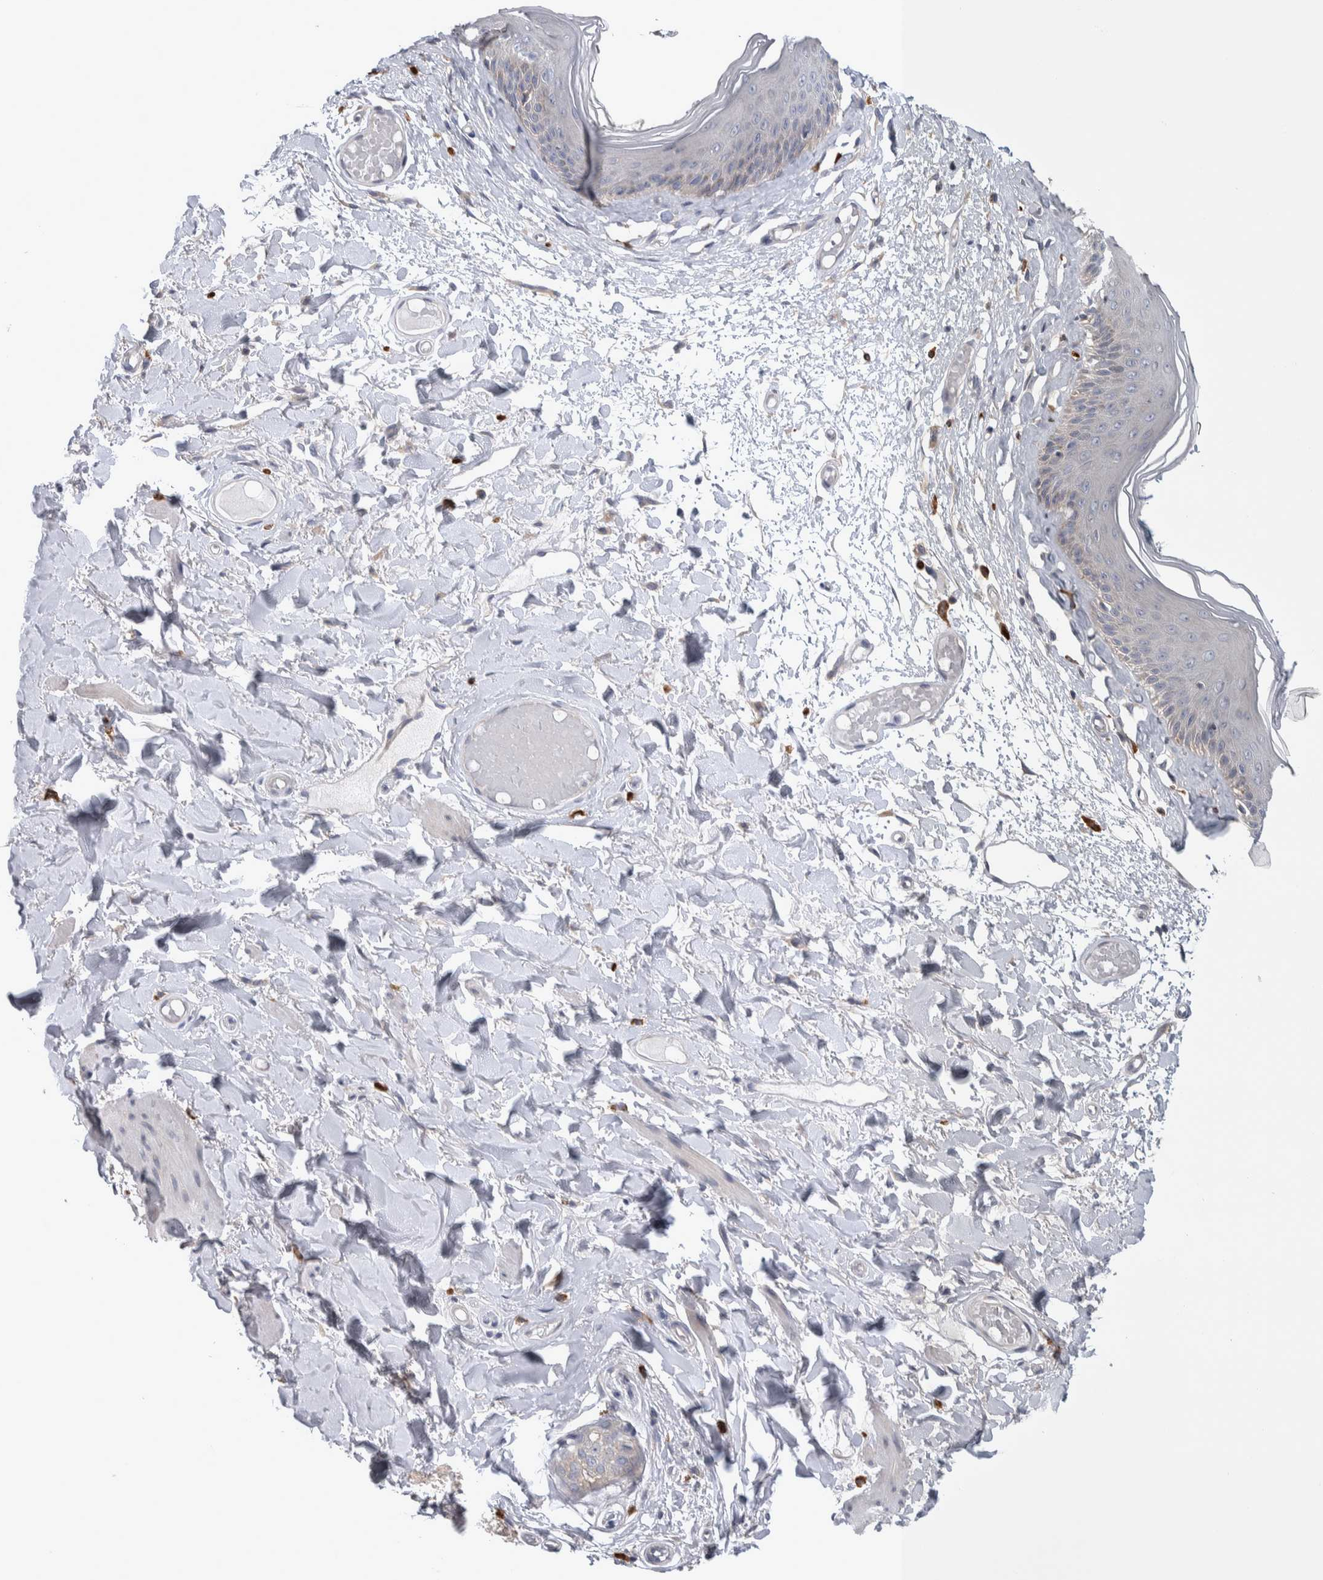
{"staining": {"intensity": "weak", "quantity": "25%-75%", "location": "cytoplasmic/membranous"}, "tissue": "skin", "cell_type": "Epidermal cells", "image_type": "normal", "snomed": [{"axis": "morphology", "description": "Normal tissue, NOS"}, {"axis": "topography", "description": "Vulva"}], "caption": "Immunohistochemistry of benign human skin demonstrates low levels of weak cytoplasmic/membranous staining in about 25%-75% of epidermal cells. The staining was performed using DAB (3,3'-diaminobenzidine) to visualize the protein expression in brown, while the nuclei were stained in blue with hematoxylin (Magnification: 20x).", "gene": "IBTK", "patient": {"sex": "female", "age": 73}}